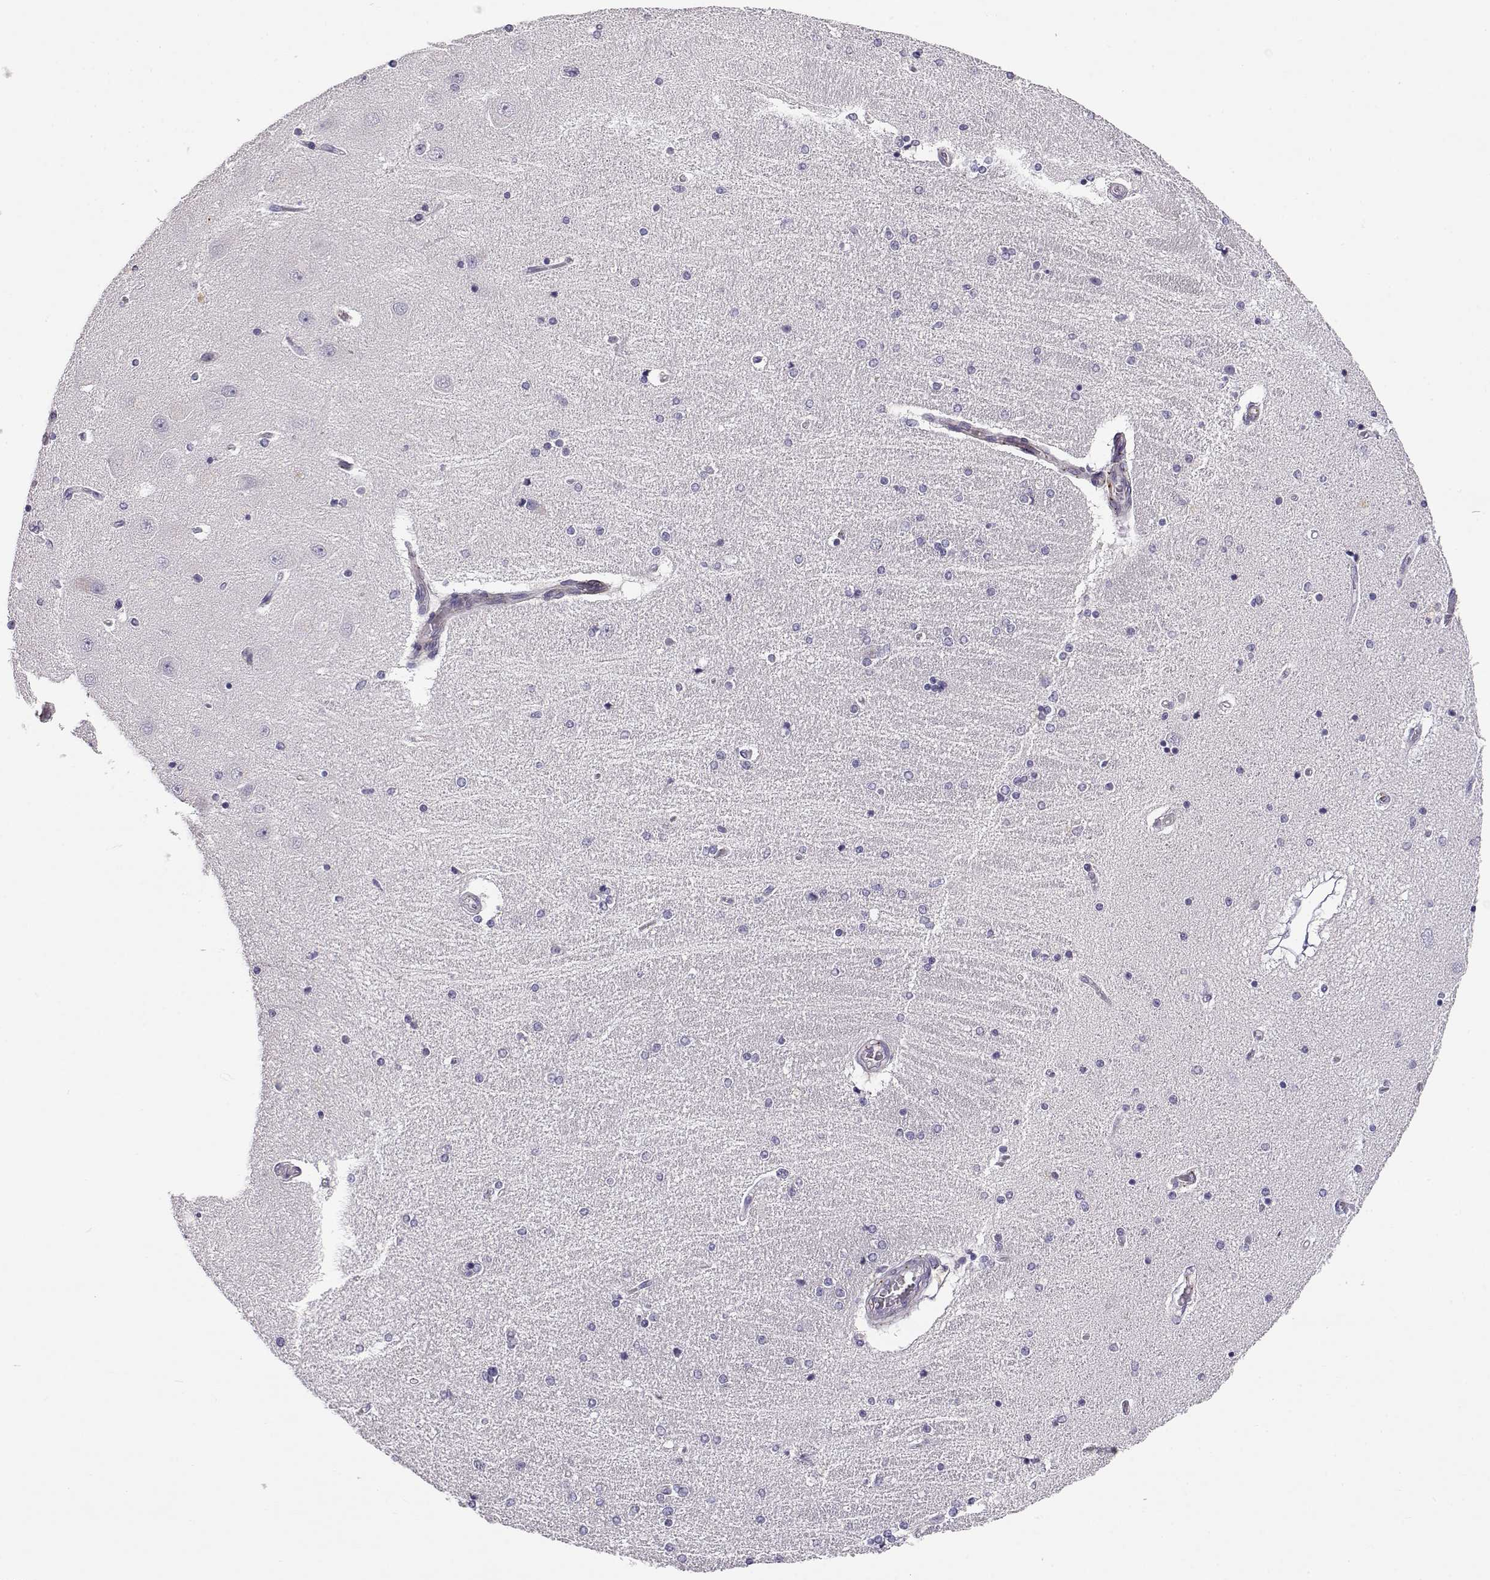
{"staining": {"intensity": "negative", "quantity": "none", "location": "none"}, "tissue": "hippocampus", "cell_type": "Glial cells", "image_type": "normal", "snomed": [{"axis": "morphology", "description": "Normal tissue, NOS"}, {"axis": "topography", "description": "Hippocampus"}], "caption": "This is an IHC histopathology image of unremarkable hippocampus. There is no staining in glial cells.", "gene": "ENDOU", "patient": {"sex": "female", "age": 54}}